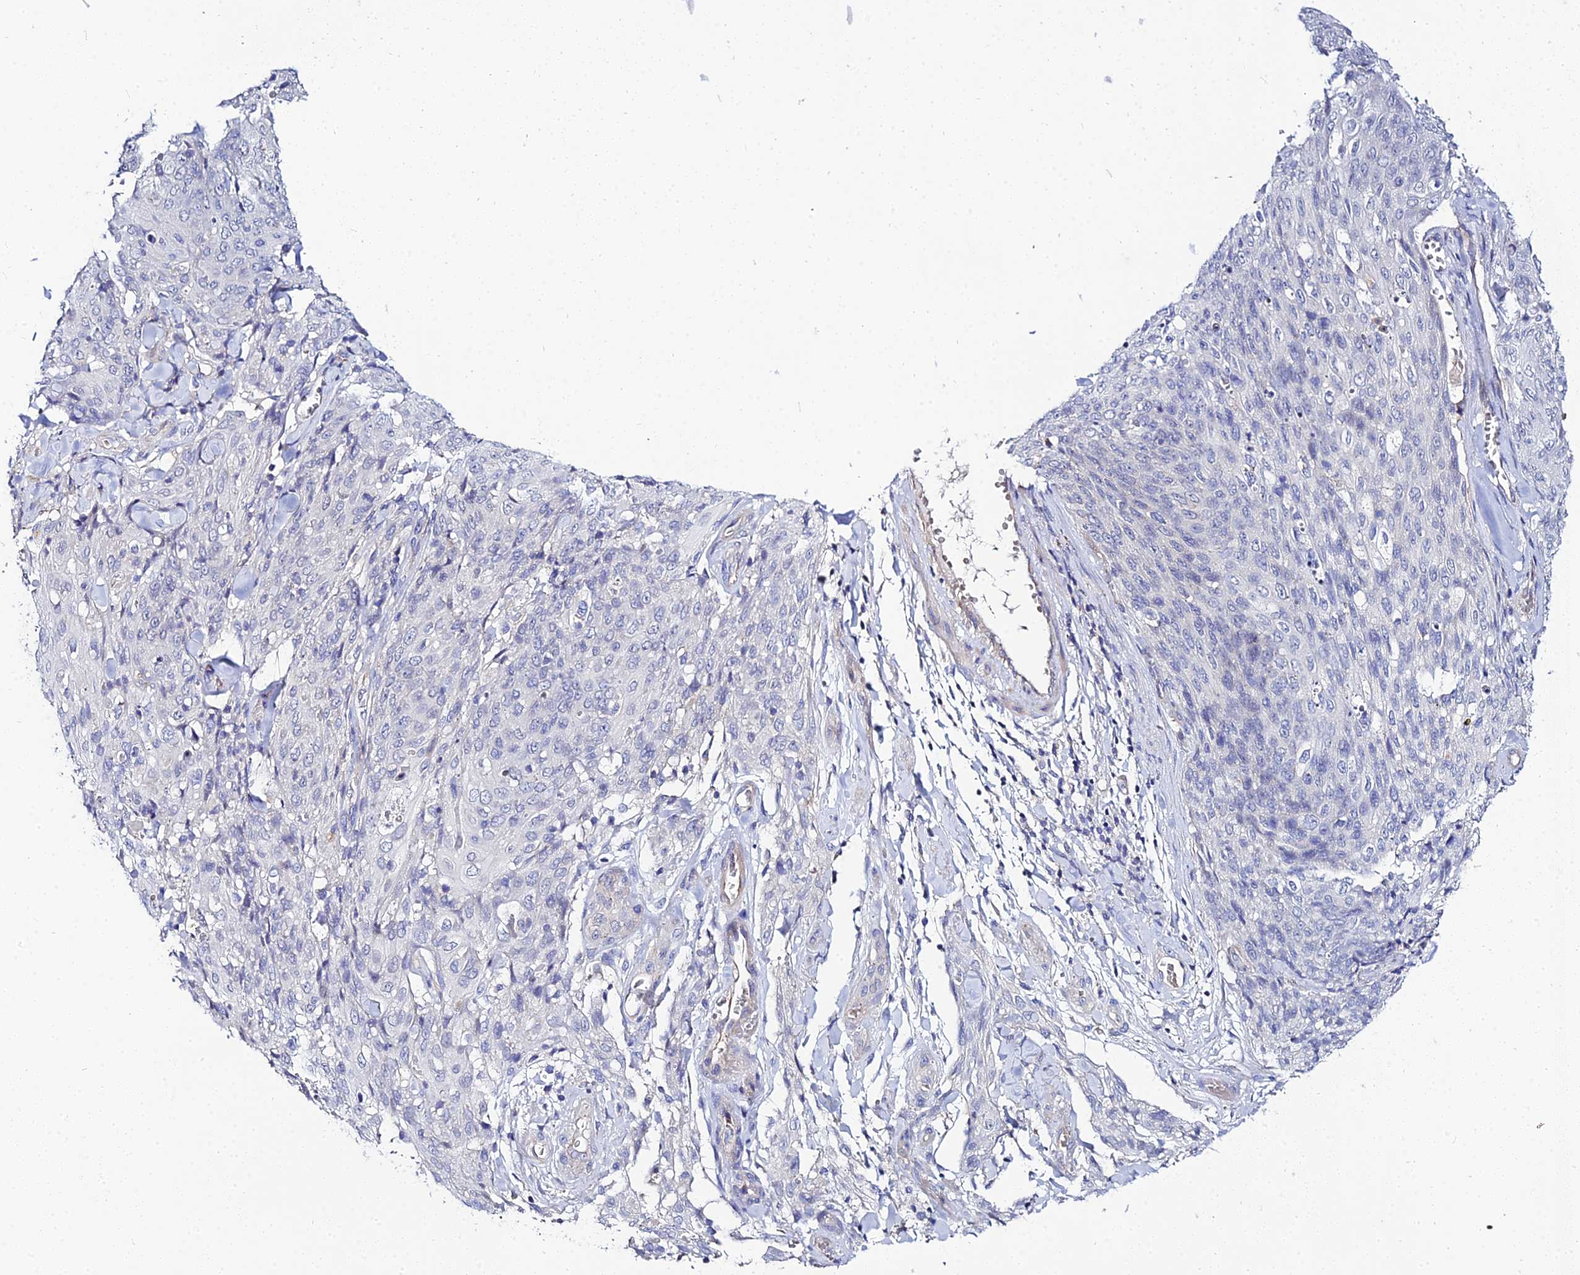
{"staining": {"intensity": "negative", "quantity": "none", "location": "none"}, "tissue": "skin cancer", "cell_type": "Tumor cells", "image_type": "cancer", "snomed": [{"axis": "morphology", "description": "Squamous cell carcinoma, NOS"}, {"axis": "topography", "description": "Skin"}, {"axis": "topography", "description": "Vulva"}], "caption": "Immunohistochemistry image of skin cancer stained for a protein (brown), which displays no staining in tumor cells. (IHC, brightfield microscopy, high magnification).", "gene": "APOBEC3H", "patient": {"sex": "female", "age": 85}}